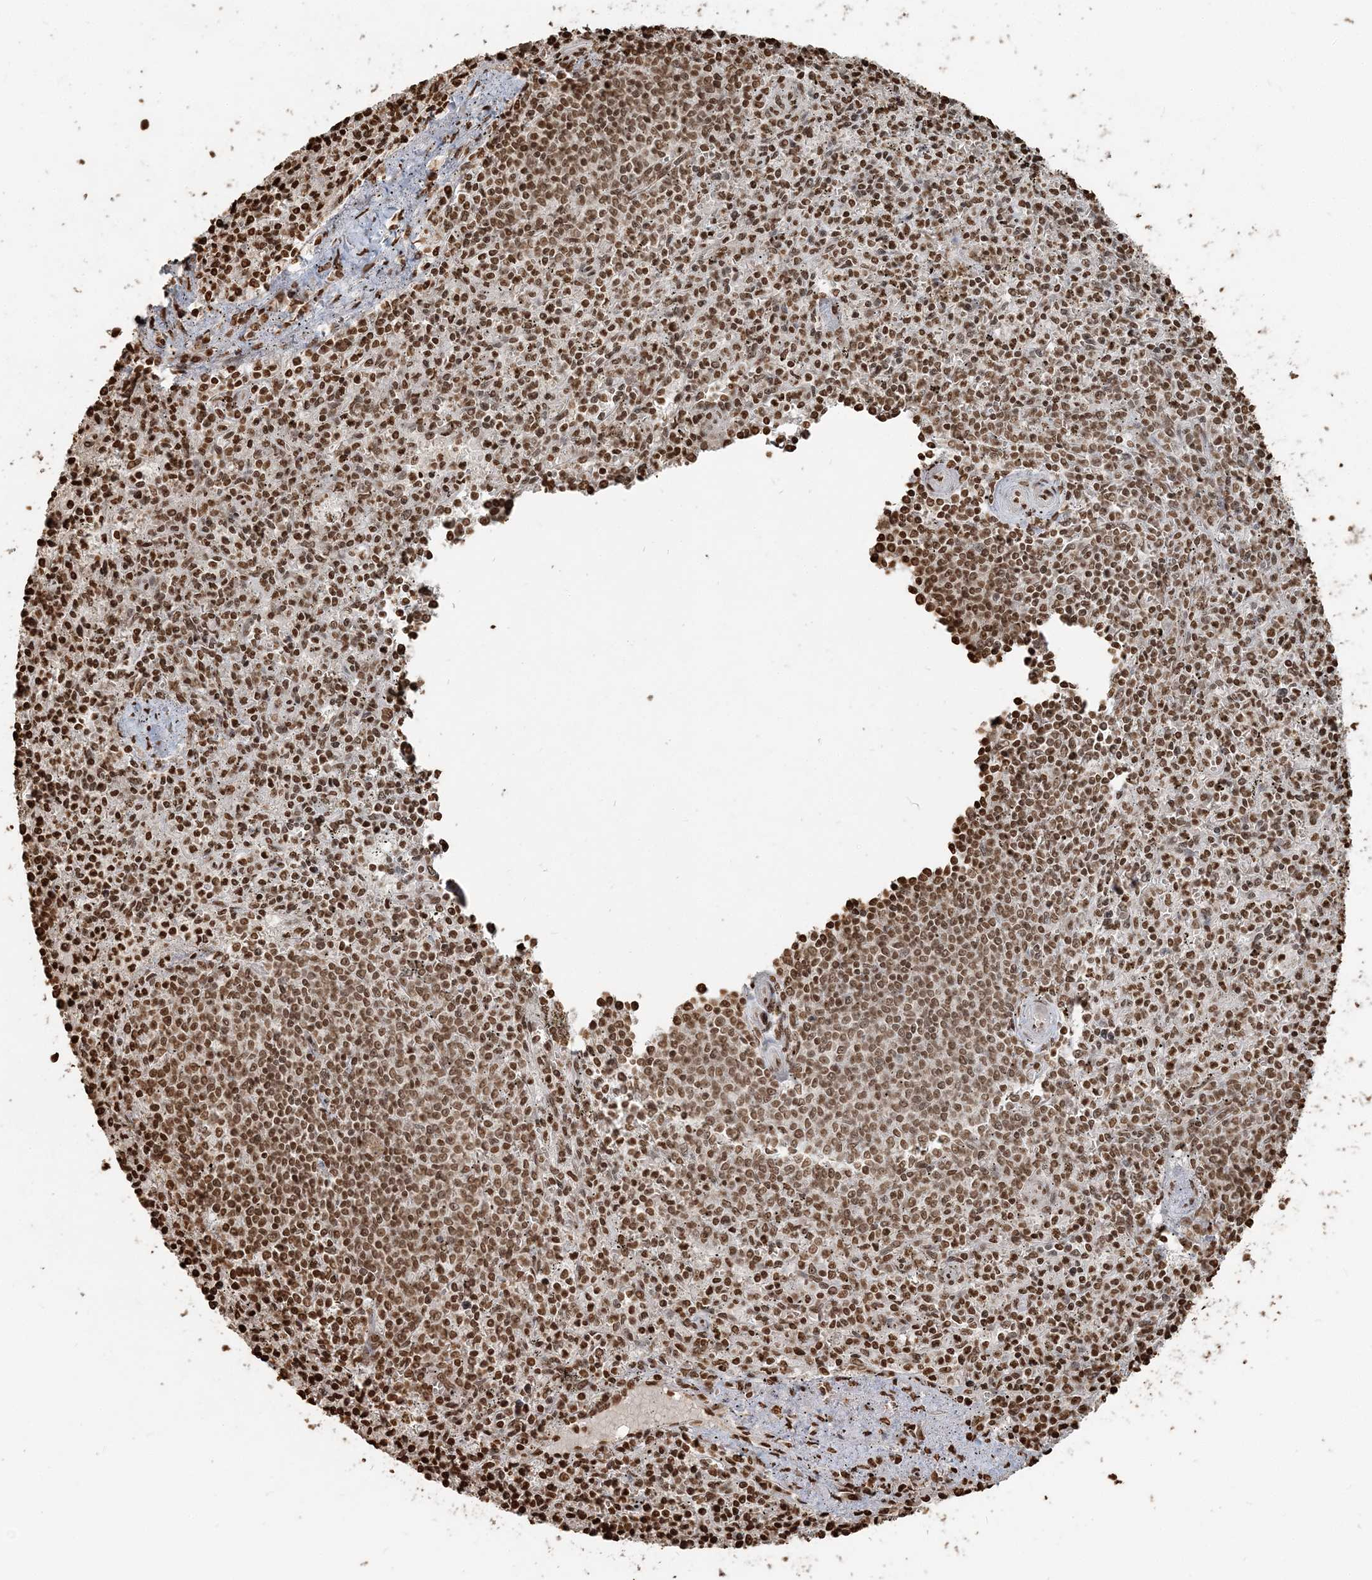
{"staining": {"intensity": "moderate", "quantity": ">75%", "location": "nuclear"}, "tissue": "spleen", "cell_type": "Cells in red pulp", "image_type": "normal", "snomed": [{"axis": "morphology", "description": "Normal tissue, NOS"}, {"axis": "topography", "description": "Spleen"}], "caption": "DAB (3,3'-diaminobenzidine) immunohistochemical staining of normal human spleen exhibits moderate nuclear protein staining in about >75% of cells in red pulp.", "gene": "H3", "patient": {"sex": "male", "age": 72}}